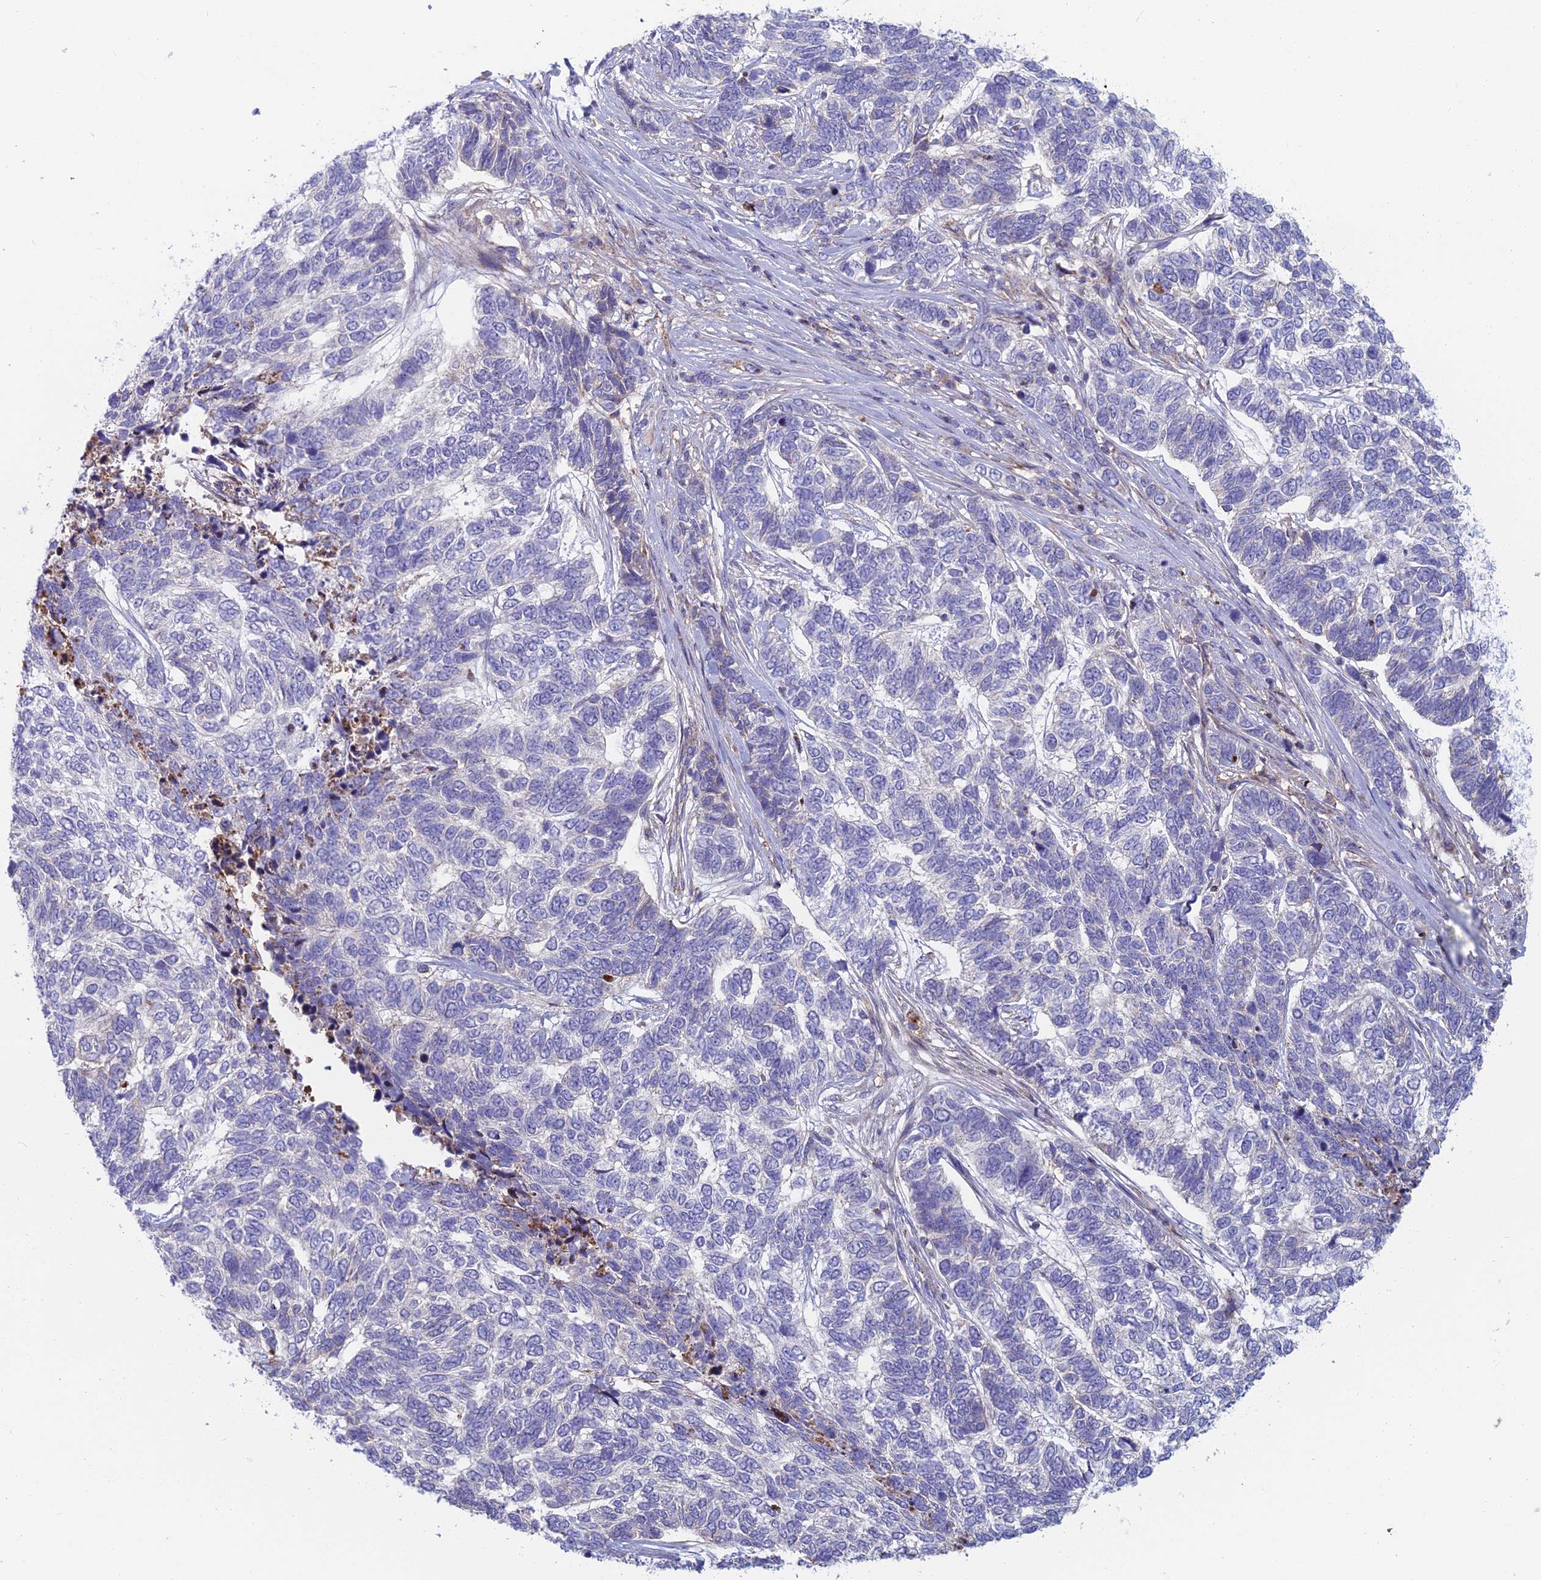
{"staining": {"intensity": "negative", "quantity": "none", "location": "none"}, "tissue": "skin cancer", "cell_type": "Tumor cells", "image_type": "cancer", "snomed": [{"axis": "morphology", "description": "Basal cell carcinoma"}, {"axis": "topography", "description": "Skin"}], "caption": "Tumor cells are negative for brown protein staining in skin cancer. (Stains: DAB (3,3'-diaminobenzidine) immunohistochemistry with hematoxylin counter stain, Microscopy: brightfield microscopy at high magnification).", "gene": "IFTAP", "patient": {"sex": "female", "age": 65}}